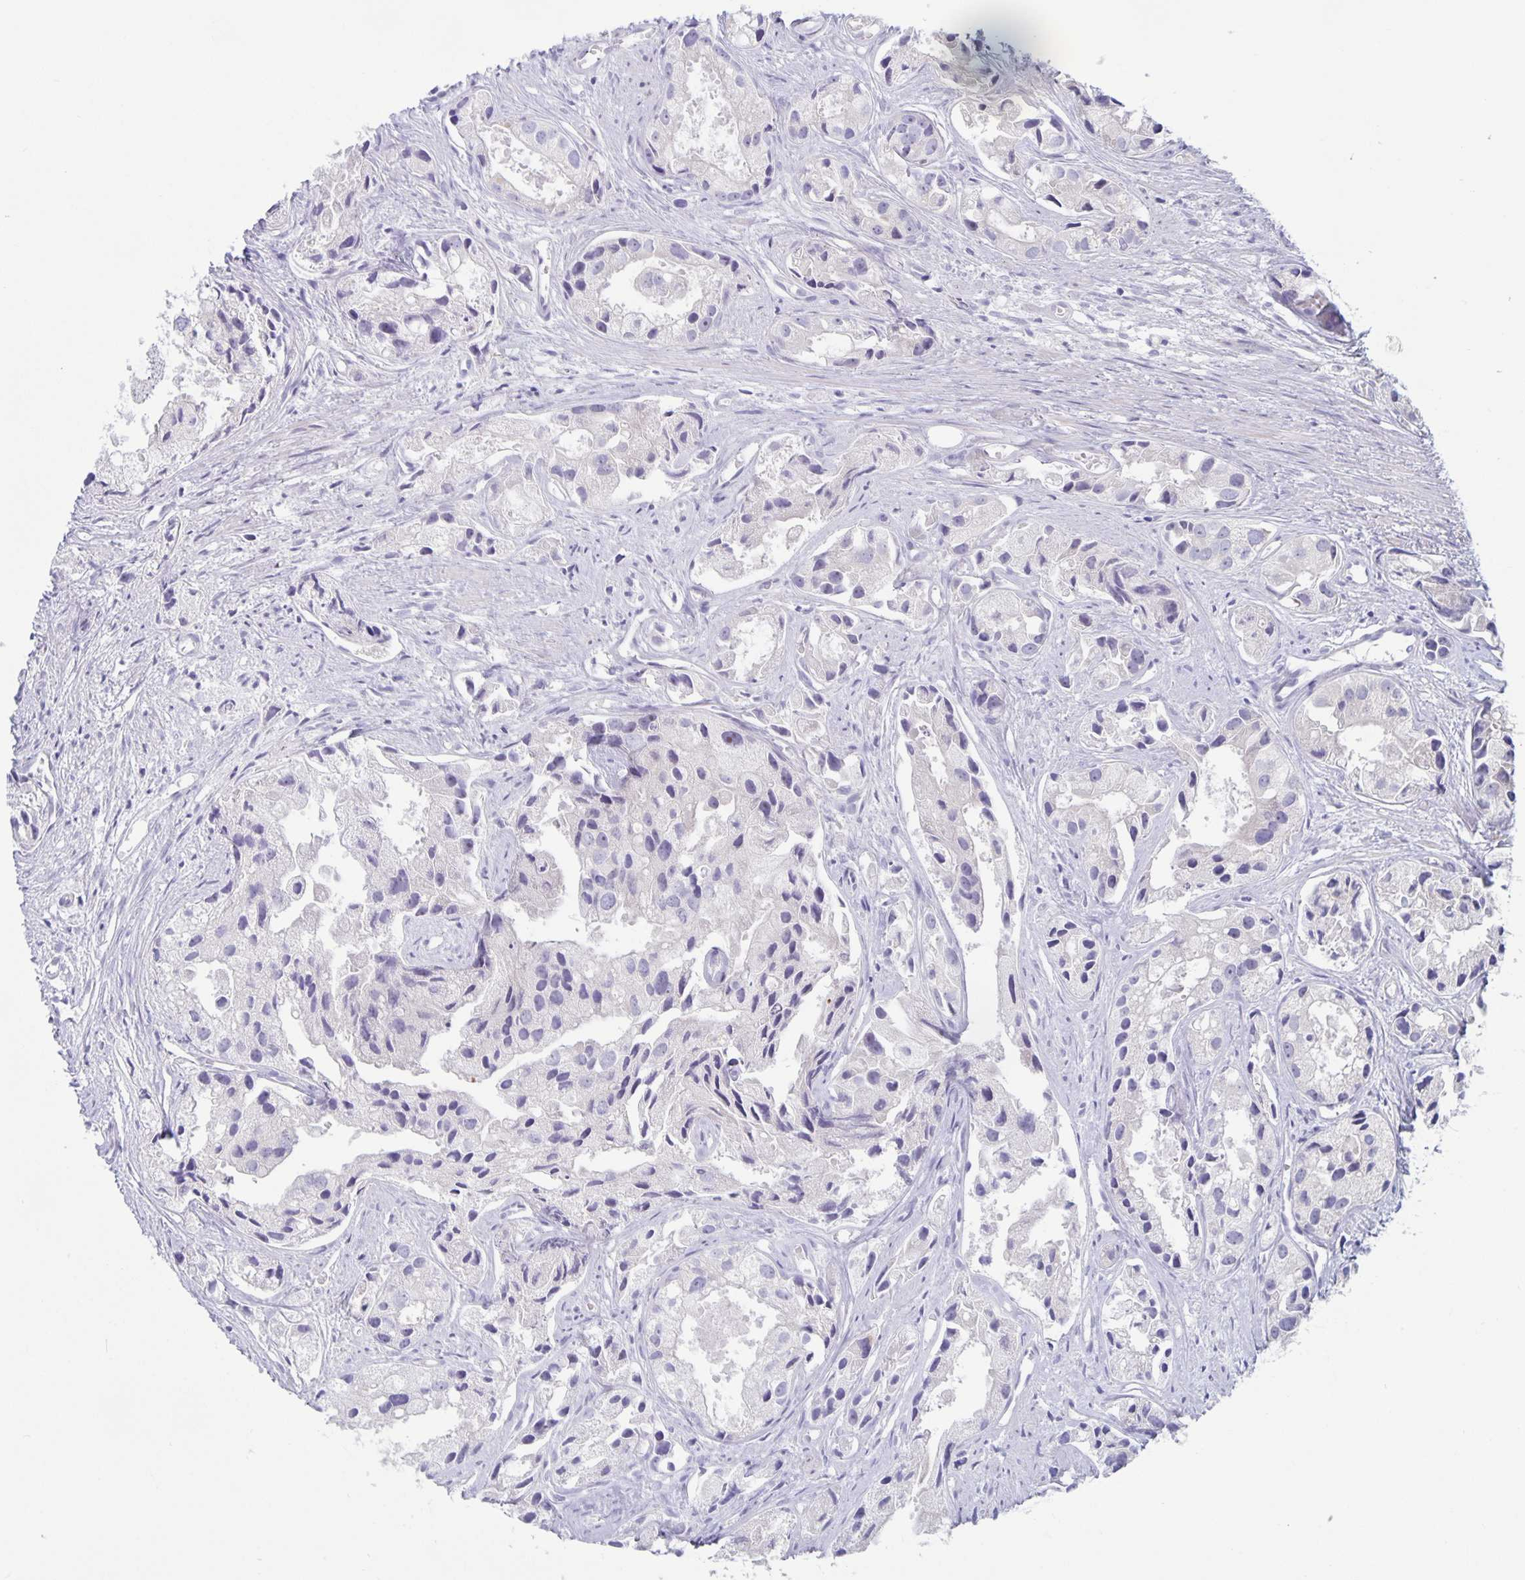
{"staining": {"intensity": "negative", "quantity": "none", "location": "none"}, "tissue": "prostate cancer", "cell_type": "Tumor cells", "image_type": "cancer", "snomed": [{"axis": "morphology", "description": "Adenocarcinoma, High grade"}, {"axis": "topography", "description": "Prostate"}], "caption": "A micrograph of high-grade adenocarcinoma (prostate) stained for a protein reveals no brown staining in tumor cells. (DAB (3,3'-diaminobenzidine) IHC with hematoxylin counter stain).", "gene": "PLCB3", "patient": {"sex": "male", "age": 84}}